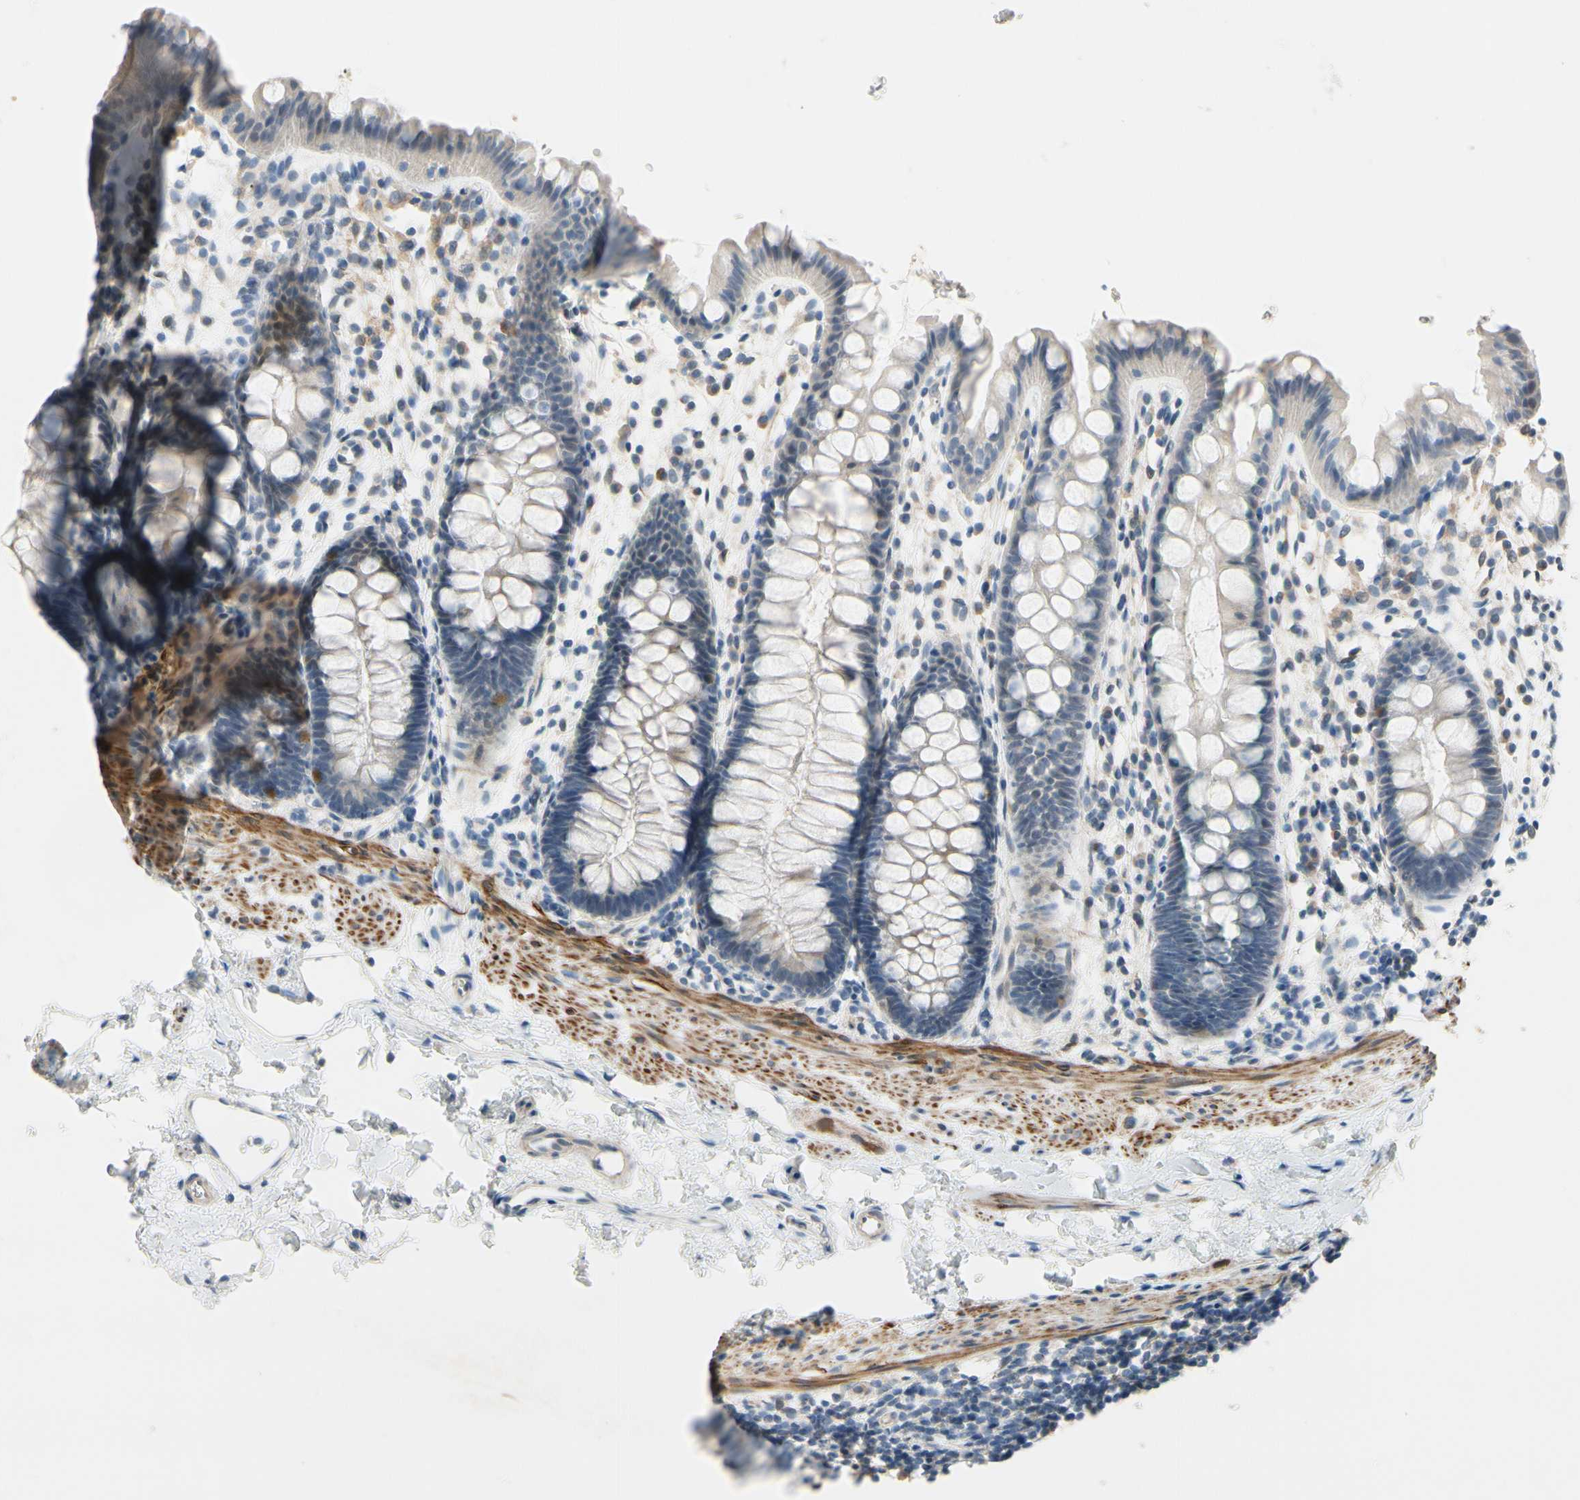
{"staining": {"intensity": "negative", "quantity": "none", "location": "none"}, "tissue": "rectum", "cell_type": "Glandular cells", "image_type": "normal", "snomed": [{"axis": "morphology", "description": "Normal tissue, NOS"}, {"axis": "topography", "description": "Rectum"}], "caption": "A high-resolution histopathology image shows immunohistochemistry (IHC) staining of normal rectum, which exhibits no significant staining in glandular cells. Brightfield microscopy of immunohistochemistry stained with DAB (3,3'-diaminobenzidine) (brown) and hematoxylin (blue), captured at high magnification.", "gene": "SLC27A6", "patient": {"sex": "female", "age": 24}}